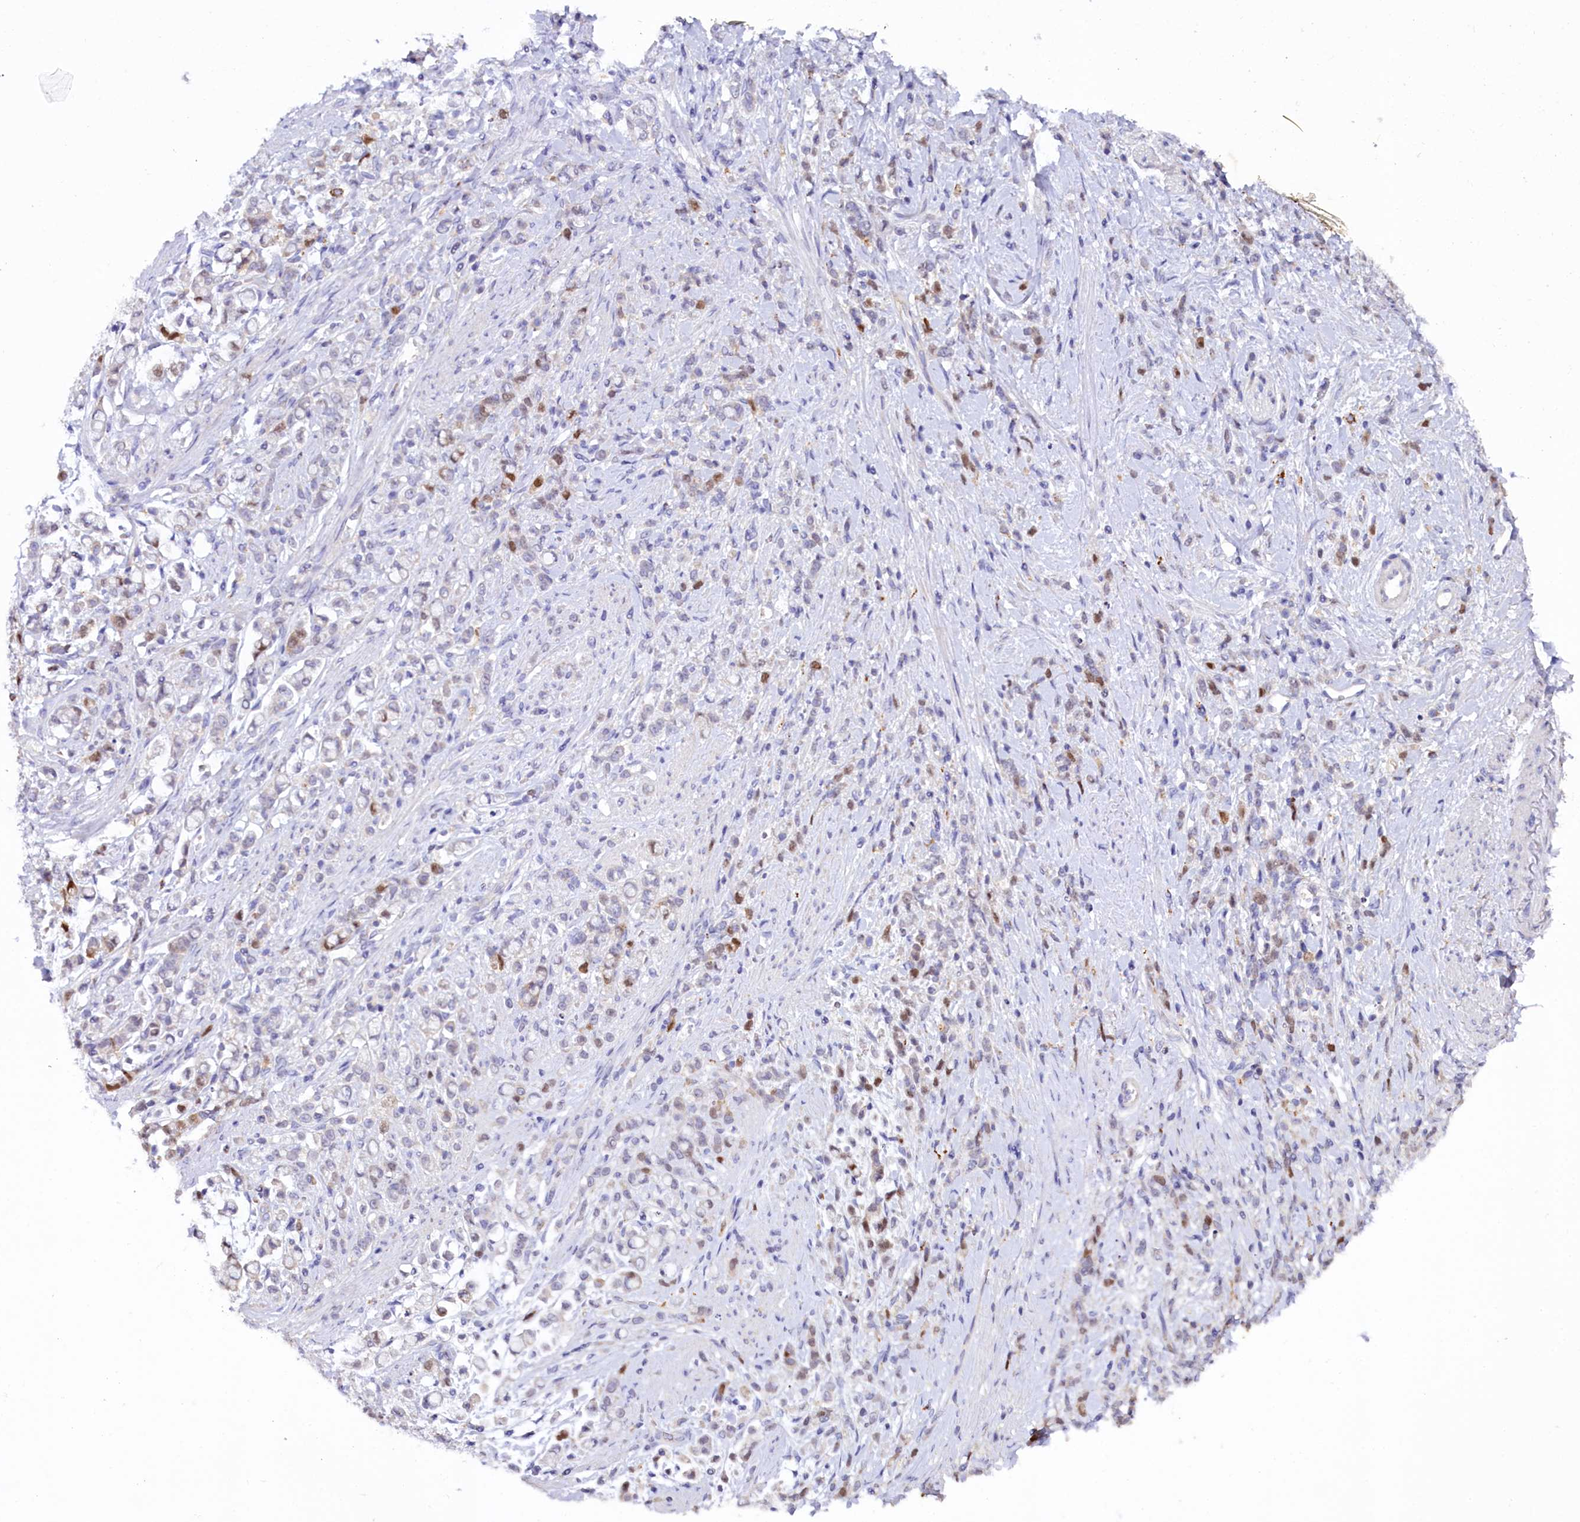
{"staining": {"intensity": "negative", "quantity": "none", "location": "none"}, "tissue": "stomach cancer", "cell_type": "Tumor cells", "image_type": "cancer", "snomed": [{"axis": "morphology", "description": "Adenocarcinoma, NOS"}, {"axis": "topography", "description": "Stomach"}], "caption": "Human stomach adenocarcinoma stained for a protein using immunohistochemistry shows no expression in tumor cells.", "gene": "FAM111B", "patient": {"sex": "female", "age": 60}}